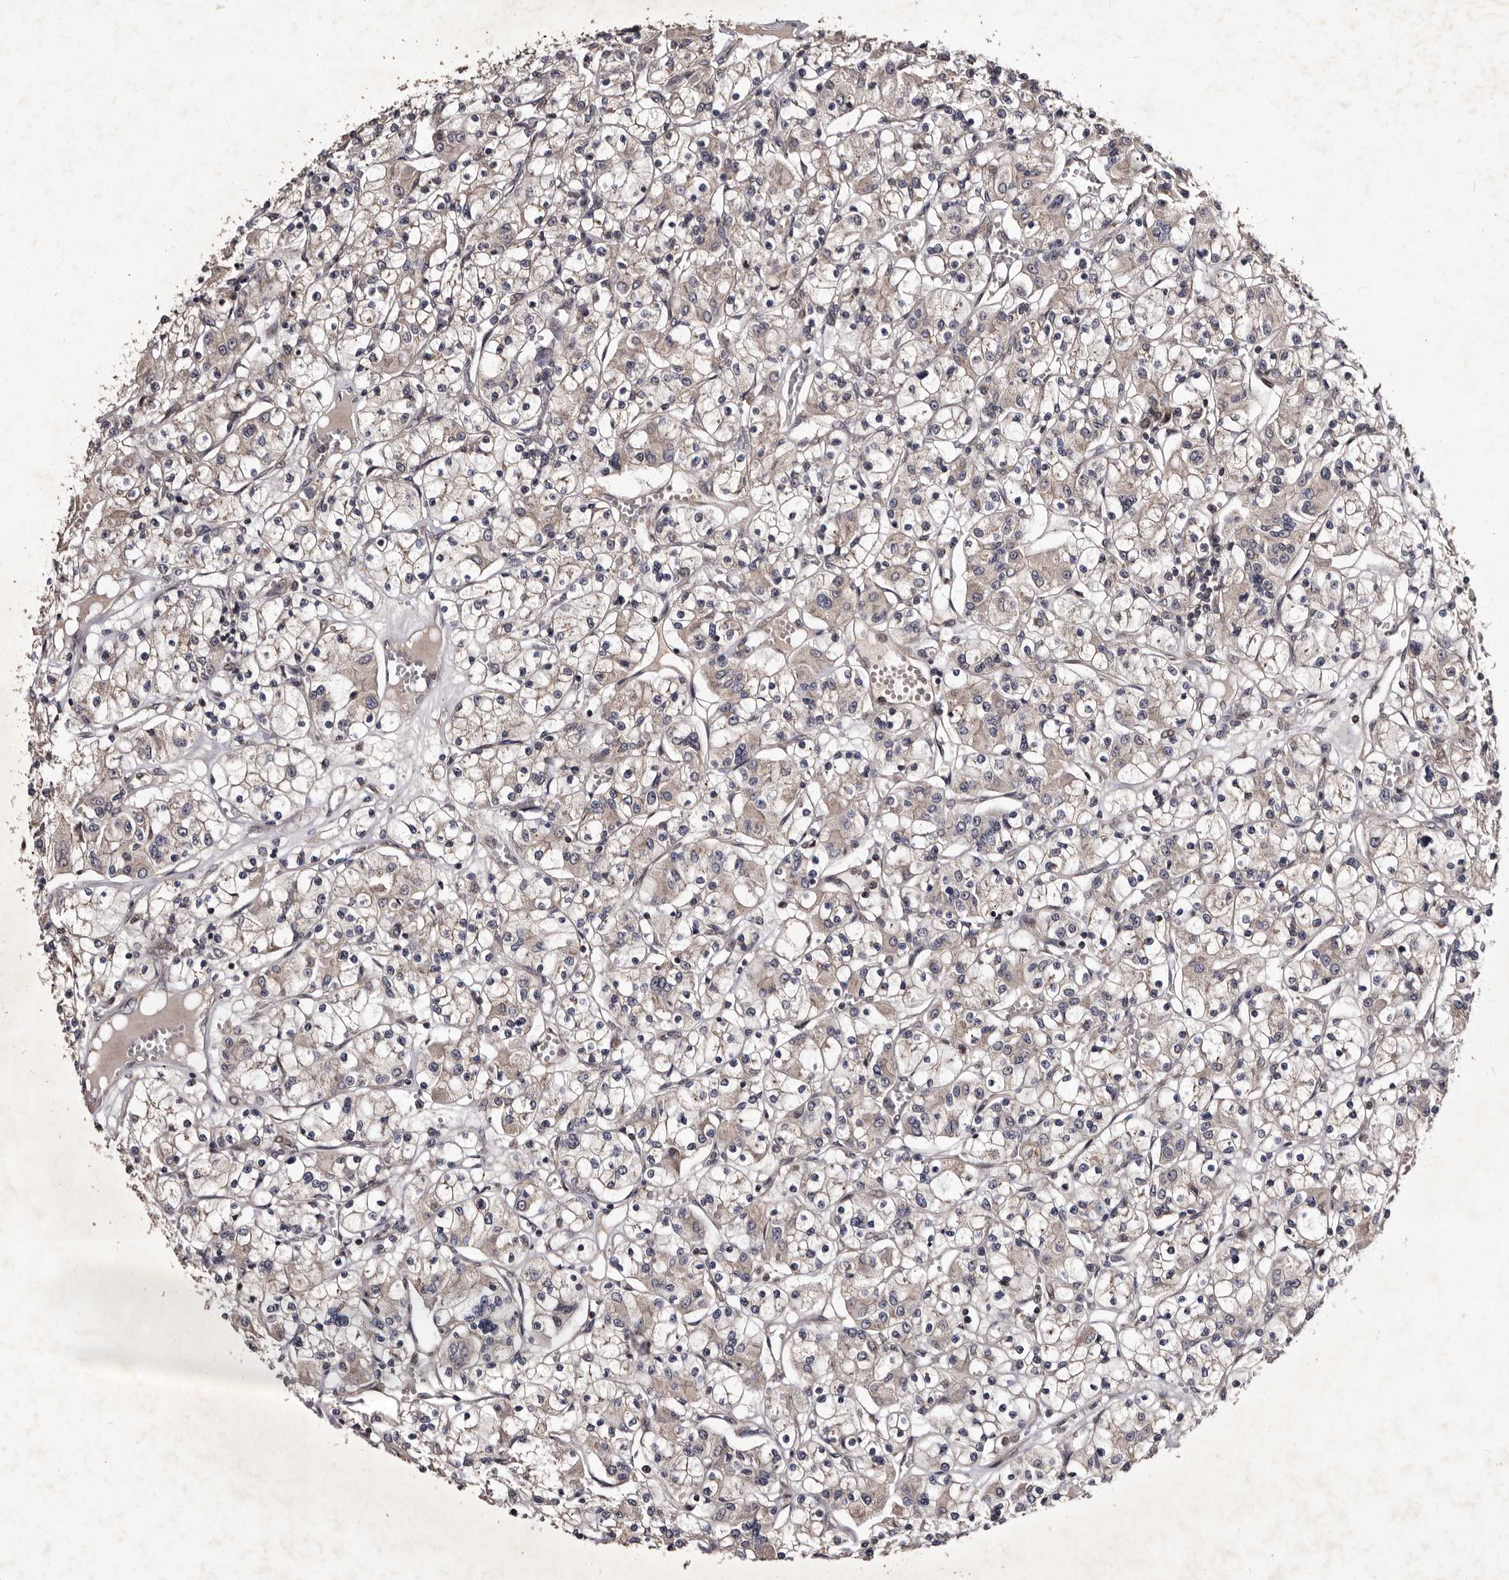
{"staining": {"intensity": "weak", "quantity": "25%-75%", "location": "cytoplasmic/membranous"}, "tissue": "renal cancer", "cell_type": "Tumor cells", "image_type": "cancer", "snomed": [{"axis": "morphology", "description": "Adenocarcinoma, NOS"}, {"axis": "topography", "description": "Kidney"}], "caption": "This photomicrograph shows immunohistochemistry (IHC) staining of human renal cancer, with low weak cytoplasmic/membranous staining in approximately 25%-75% of tumor cells.", "gene": "MKRN3", "patient": {"sex": "female", "age": 59}}